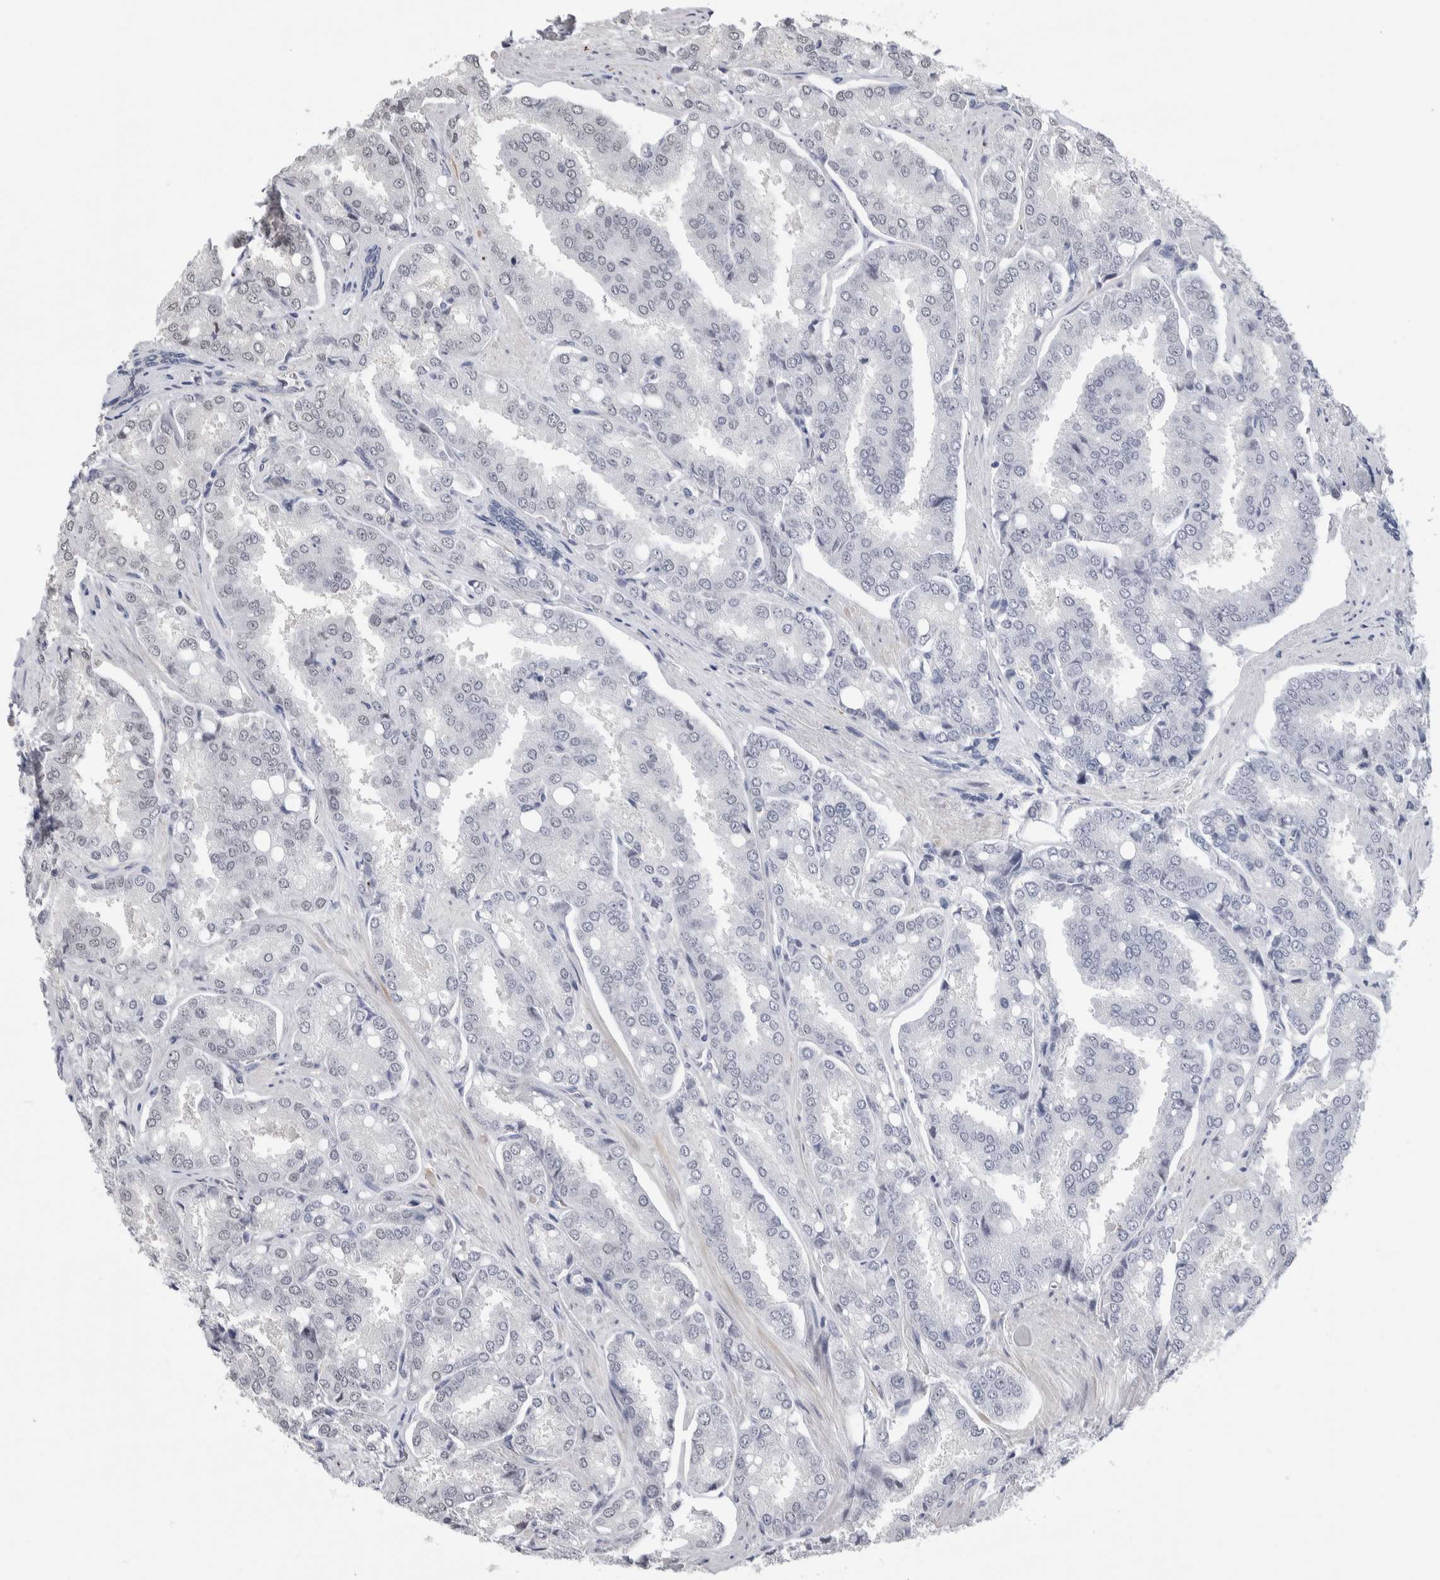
{"staining": {"intensity": "negative", "quantity": "none", "location": "none"}, "tissue": "prostate cancer", "cell_type": "Tumor cells", "image_type": "cancer", "snomed": [{"axis": "morphology", "description": "Adenocarcinoma, High grade"}, {"axis": "topography", "description": "Prostate"}], "caption": "An immunohistochemistry (IHC) image of adenocarcinoma (high-grade) (prostate) is shown. There is no staining in tumor cells of adenocarcinoma (high-grade) (prostate).", "gene": "ZBTB49", "patient": {"sex": "male", "age": 50}}